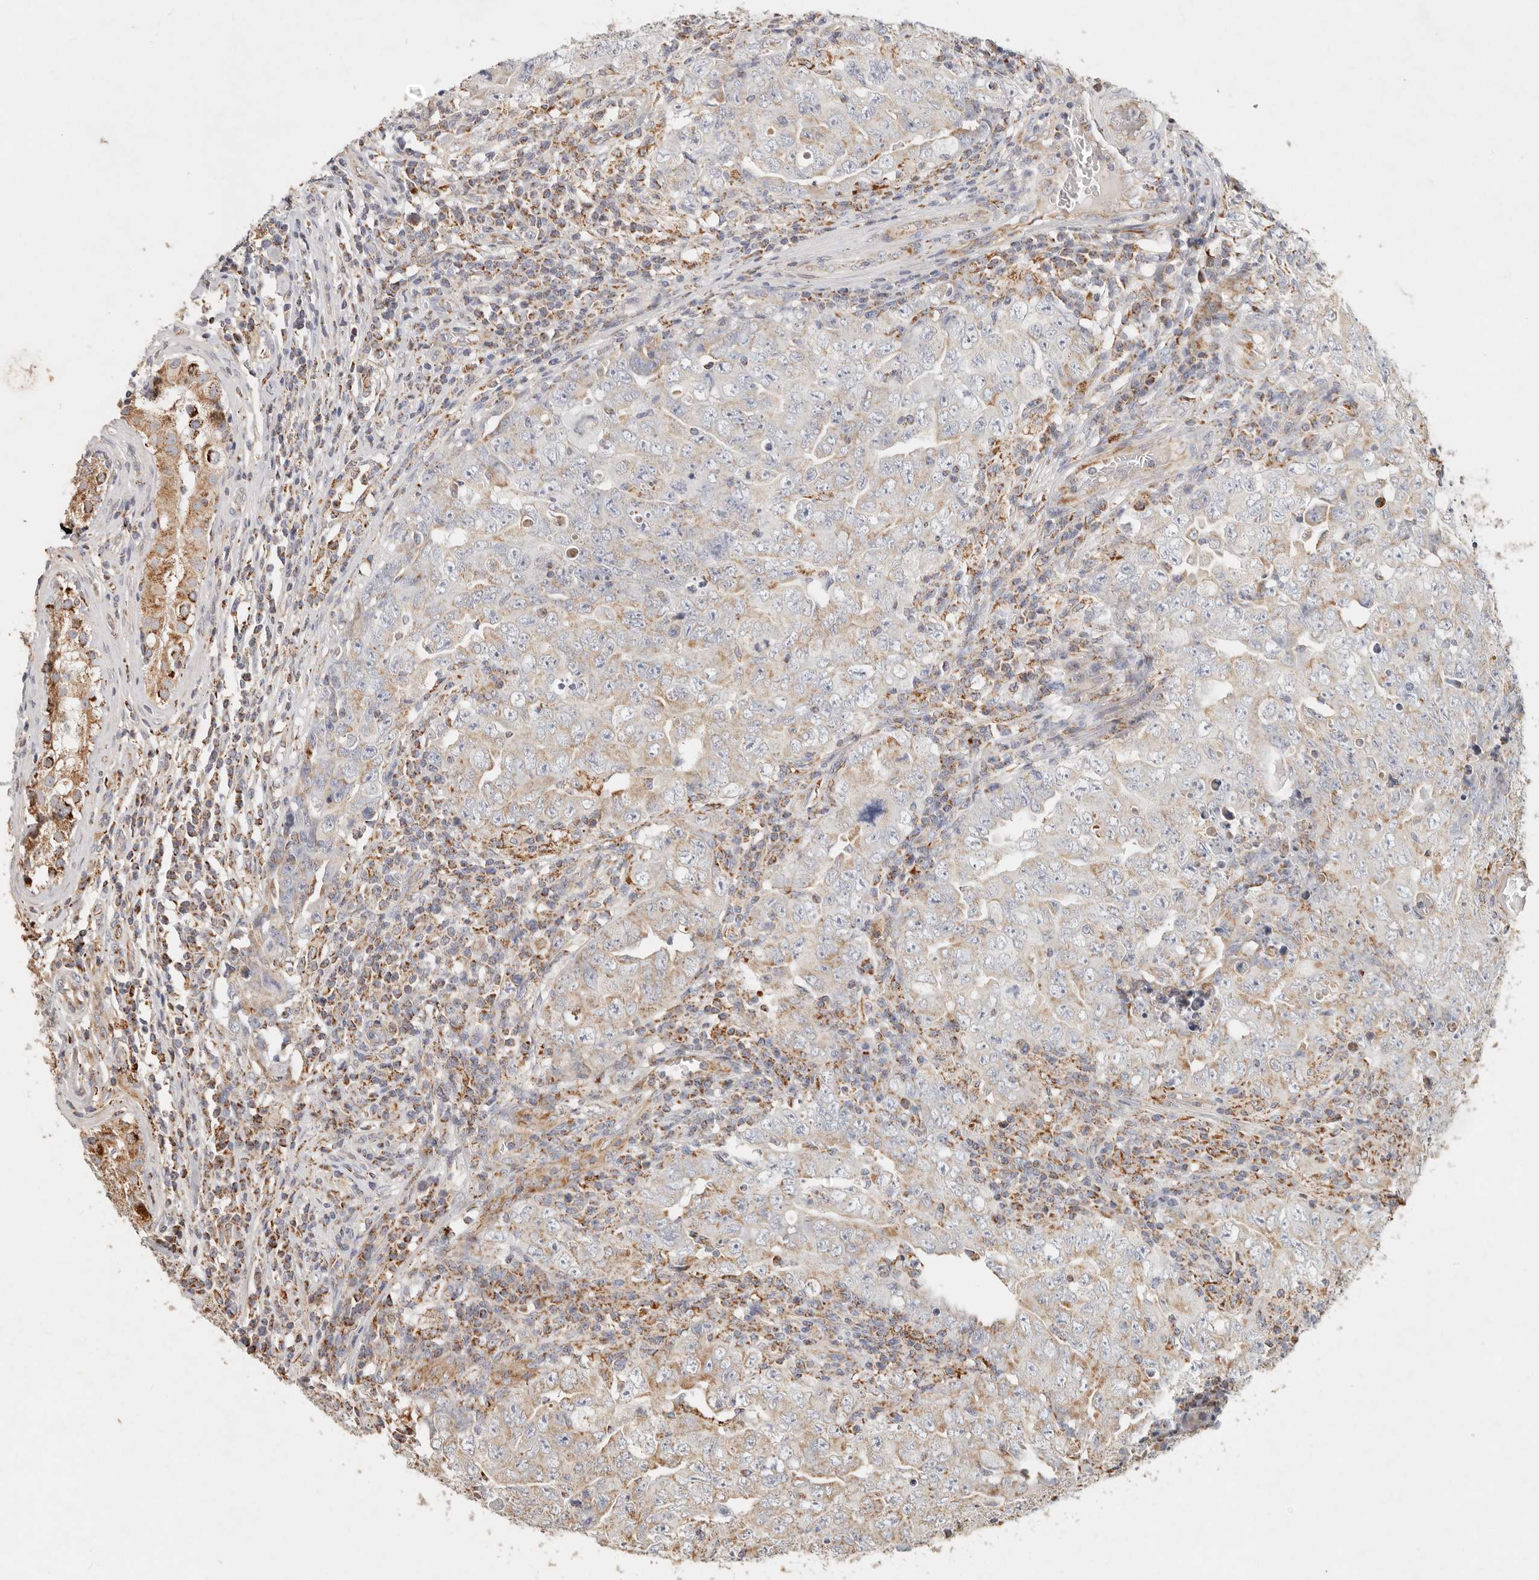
{"staining": {"intensity": "weak", "quantity": "25%-75%", "location": "cytoplasmic/membranous"}, "tissue": "testis cancer", "cell_type": "Tumor cells", "image_type": "cancer", "snomed": [{"axis": "morphology", "description": "Carcinoma, Embryonal, NOS"}, {"axis": "topography", "description": "Testis"}], "caption": "This is a photomicrograph of immunohistochemistry (IHC) staining of embryonal carcinoma (testis), which shows weak expression in the cytoplasmic/membranous of tumor cells.", "gene": "ARHGEF10L", "patient": {"sex": "male", "age": 26}}